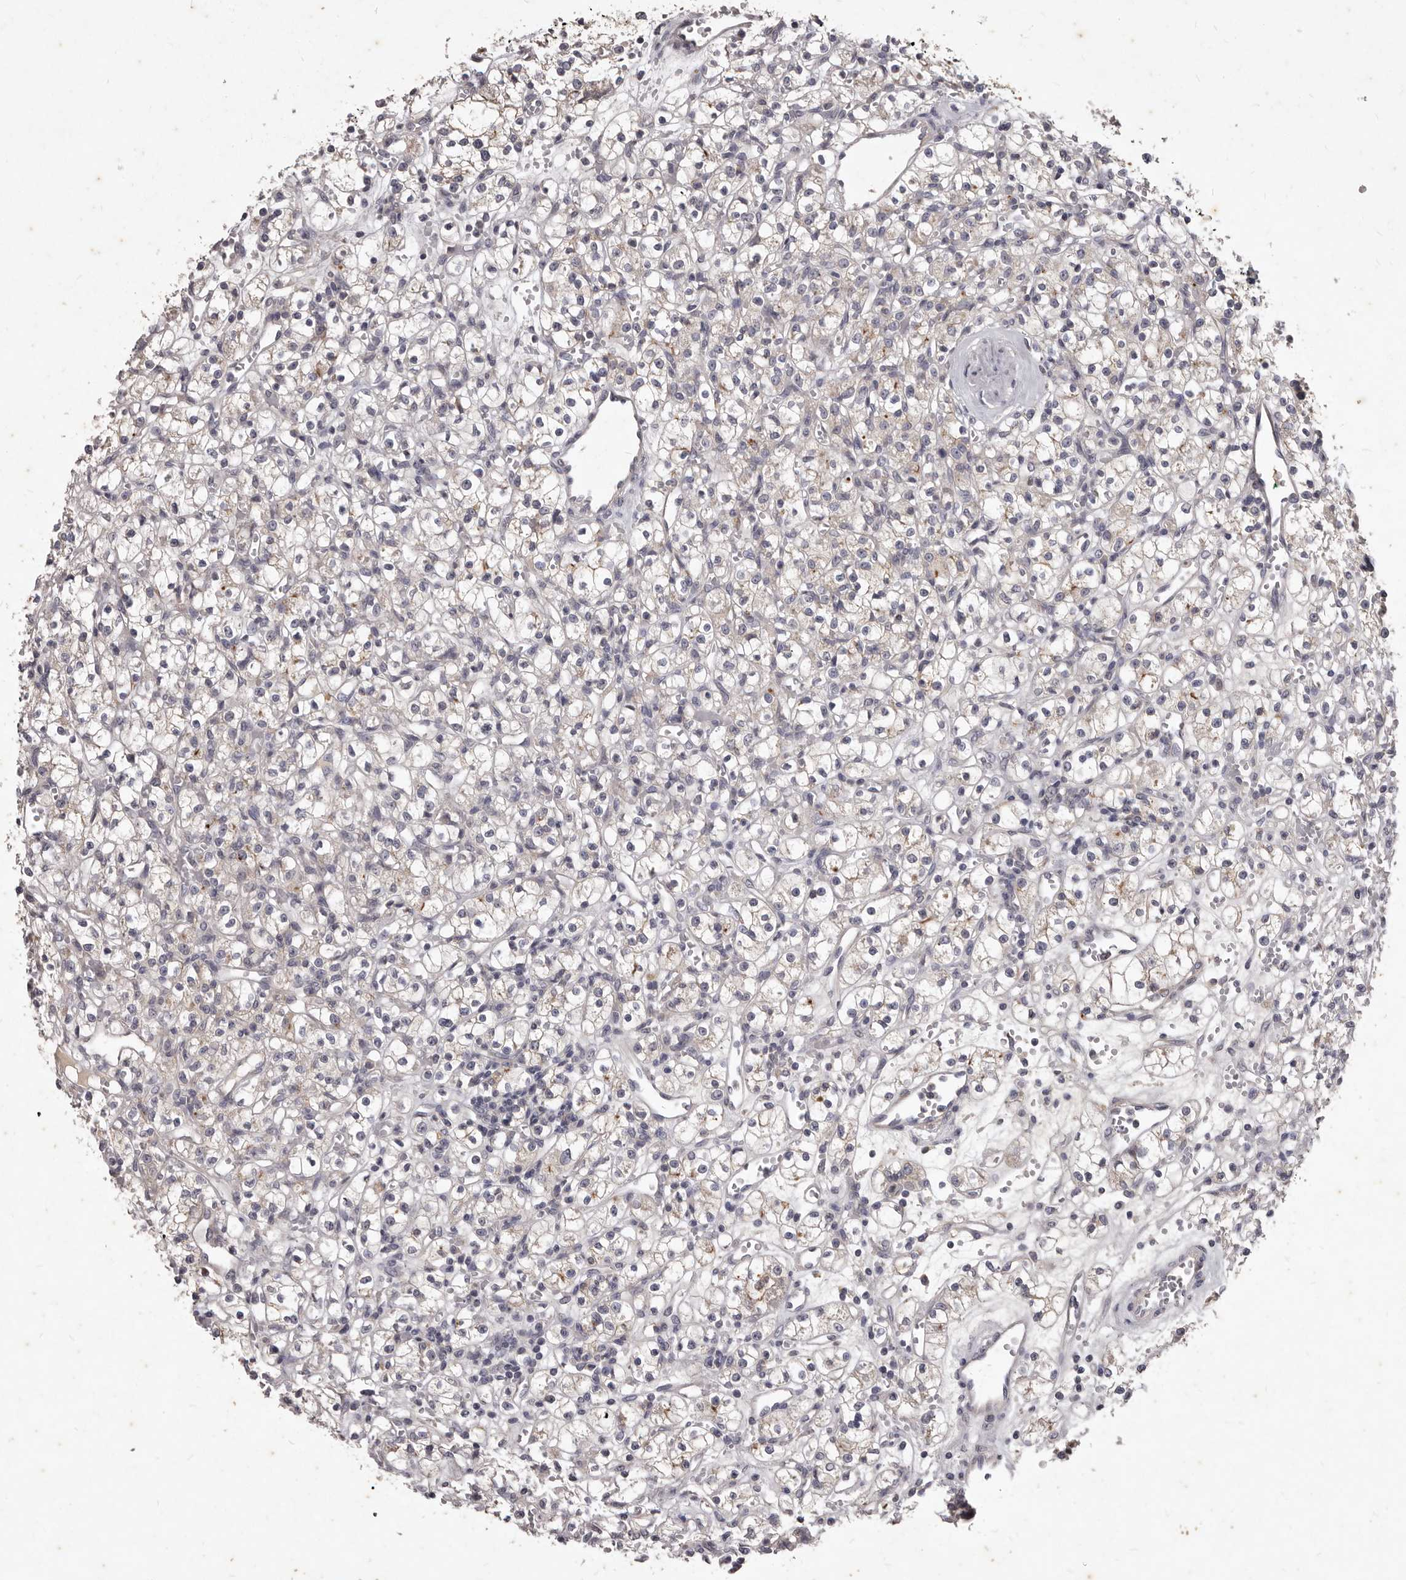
{"staining": {"intensity": "weak", "quantity": "<25%", "location": "cytoplasmic/membranous"}, "tissue": "renal cancer", "cell_type": "Tumor cells", "image_type": "cancer", "snomed": [{"axis": "morphology", "description": "Adenocarcinoma, NOS"}, {"axis": "topography", "description": "Kidney"}], "caption": "Immunohistochemical staining of human adenocarcinoma (renal) demonstrates no significant staining in tumor cells.", "gene": "GPRC5C", "patient": {"sex": "female", "age": 59}}